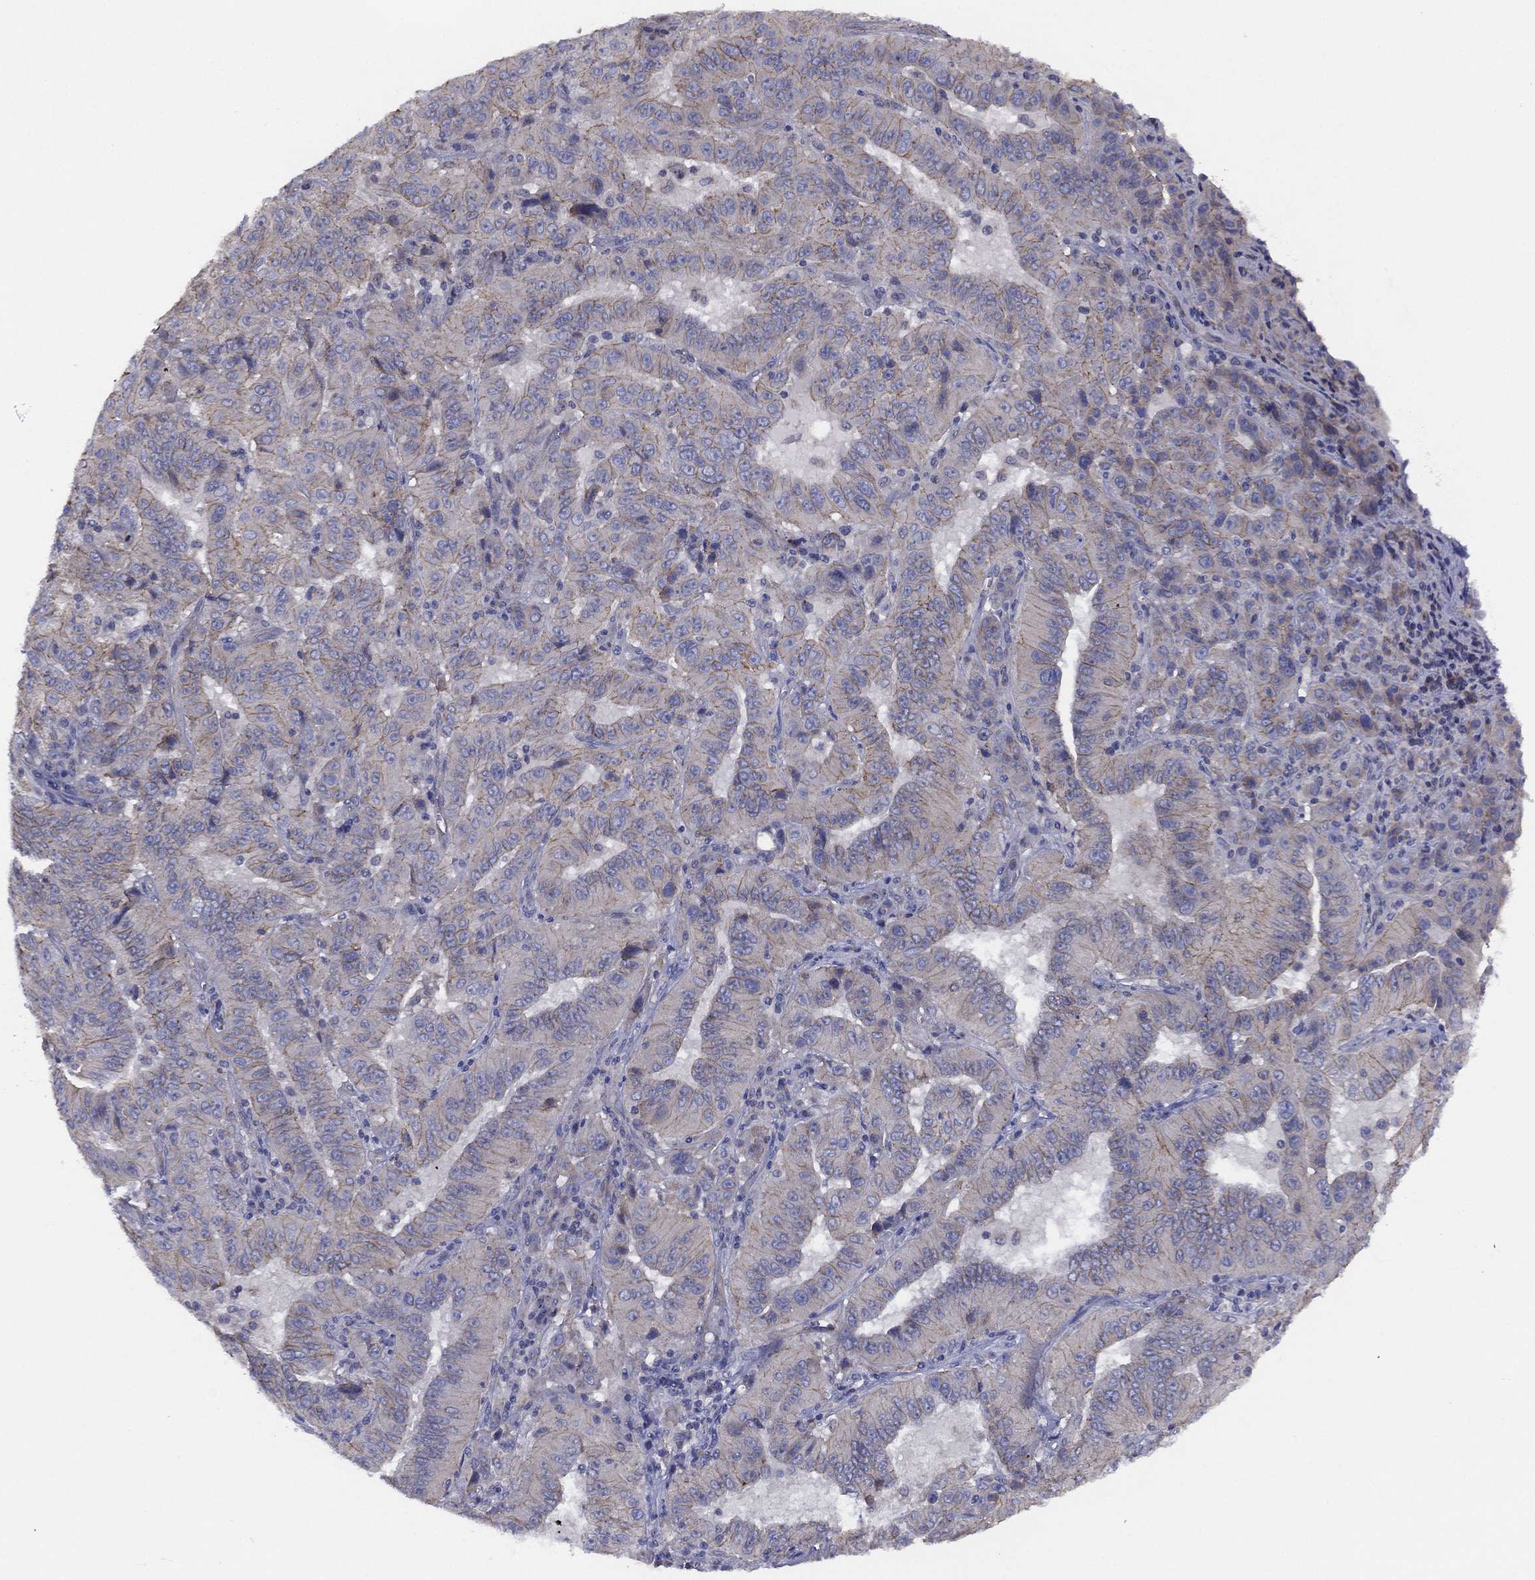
{"staining": {"intensity": "weak", "quantity": ">75%", "location": "cytoplasmic/membranous"}, "tissue": "pancreatic cancer", "cell_type": "Tumor cells", "image_type": "cancer", "snomed": [{"axis": "morphology", "description": "Adenocarcinoma, NOS"}, {"axis": "topography", "description": "Pancreas"}], "caption": "Immunohistochemical staining of human pancreatic cancer shows weak cytoplasmic/membranous protein positivity in about >75% of tumor cells. The staining was performed using DAB (3,3'-diaminobenzidine), with brown indicating positive protein expression. Nuclei are stained blue with hematoxylin.", "gene": "ZNF223", "patient": {"sex": "male", "age": 63}}